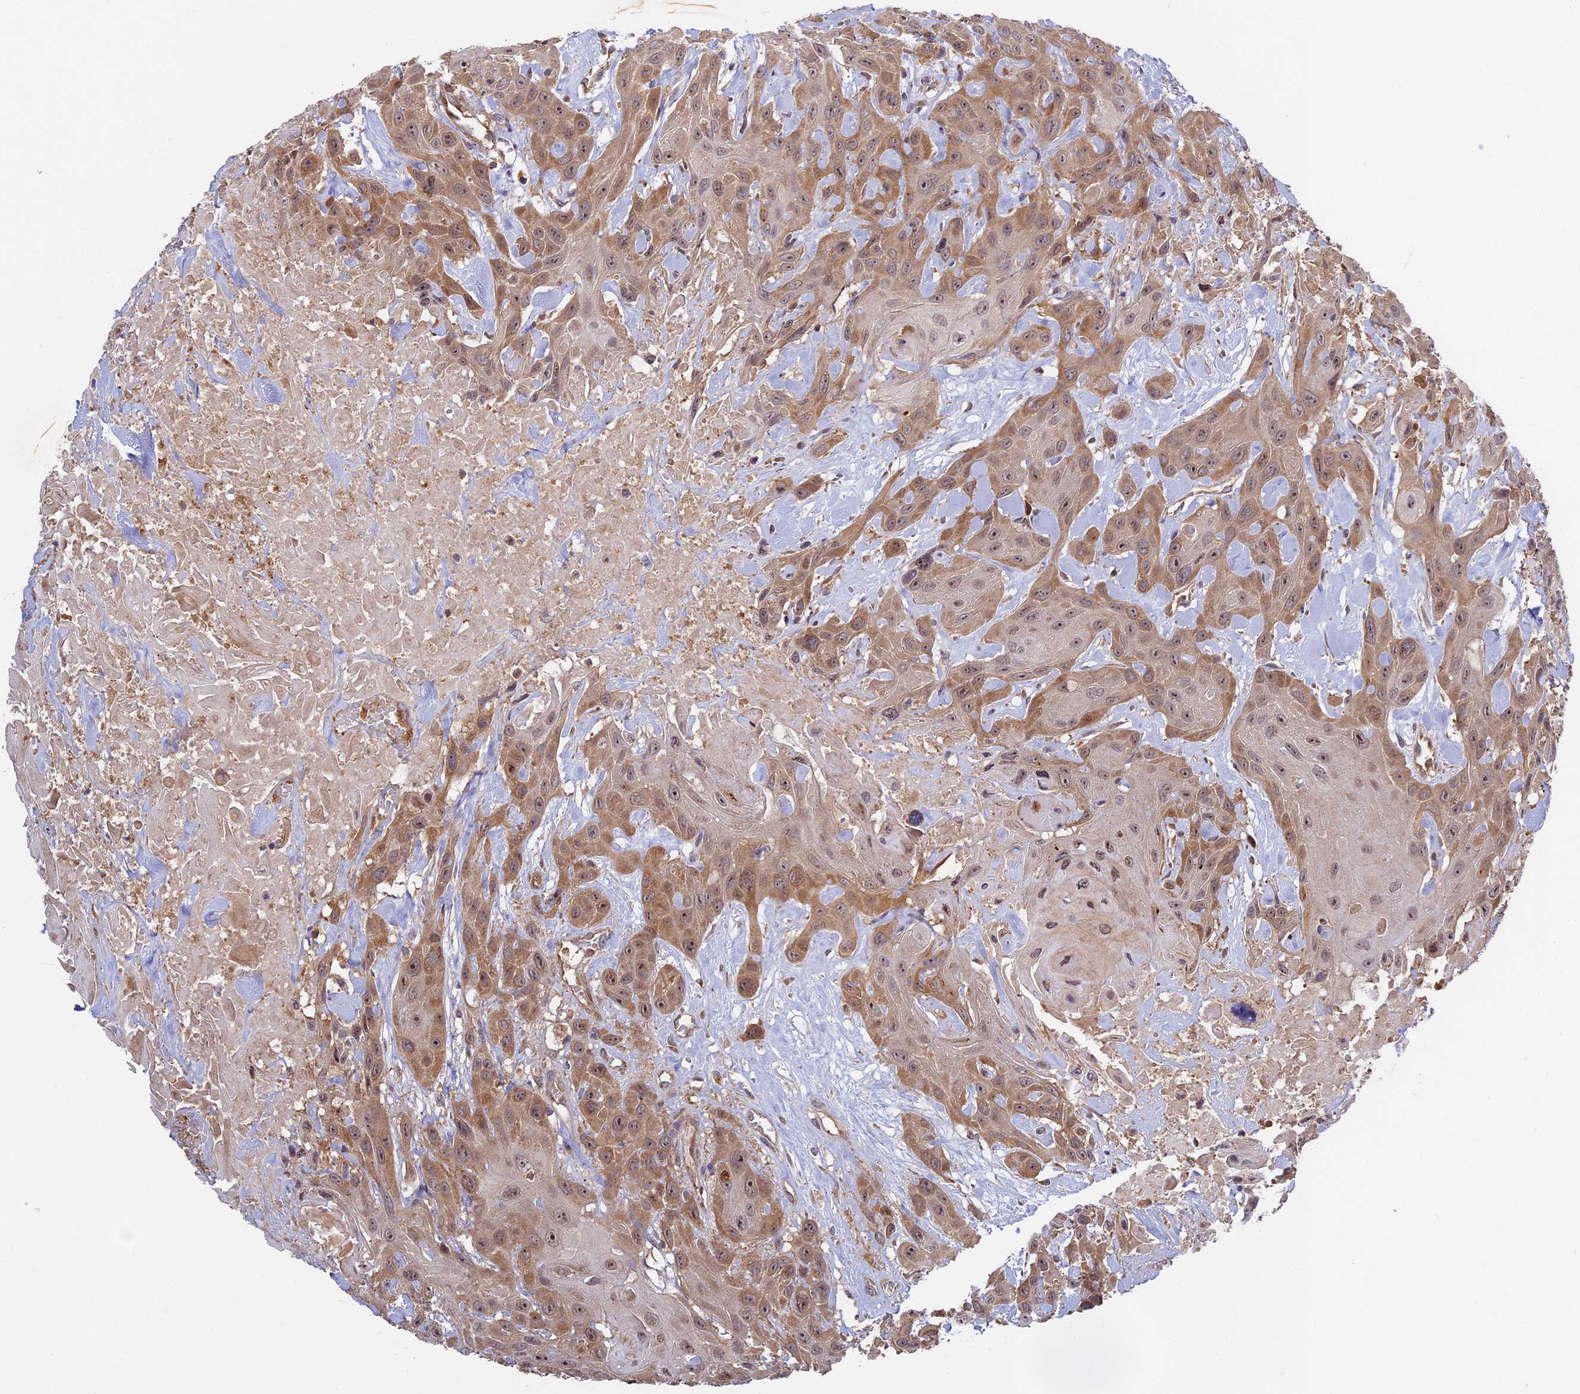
{"staining": {"intensity": "moderate", "quantity": ">75%", "location": "cytoplasmic/membranous,nuclear"}, "tissue": "head and neck cancer", "cell_type": "Tumor cells", "image_type": "cancer", "snomed": [{"axis": "morphology", "description": "Squamous cell carcinoma, NOS"}, {"axis": "topography", "description": "Head-Neck"}], "caption": "The photomicrograph demonstrates staining of head and neck cancer, revealing moderate cytoplasmic/membranous and nuclear protein staining (brown color) within tumor cells.", "gene": "FERMT1", "patient": {"sex": "male", "age": 81}}